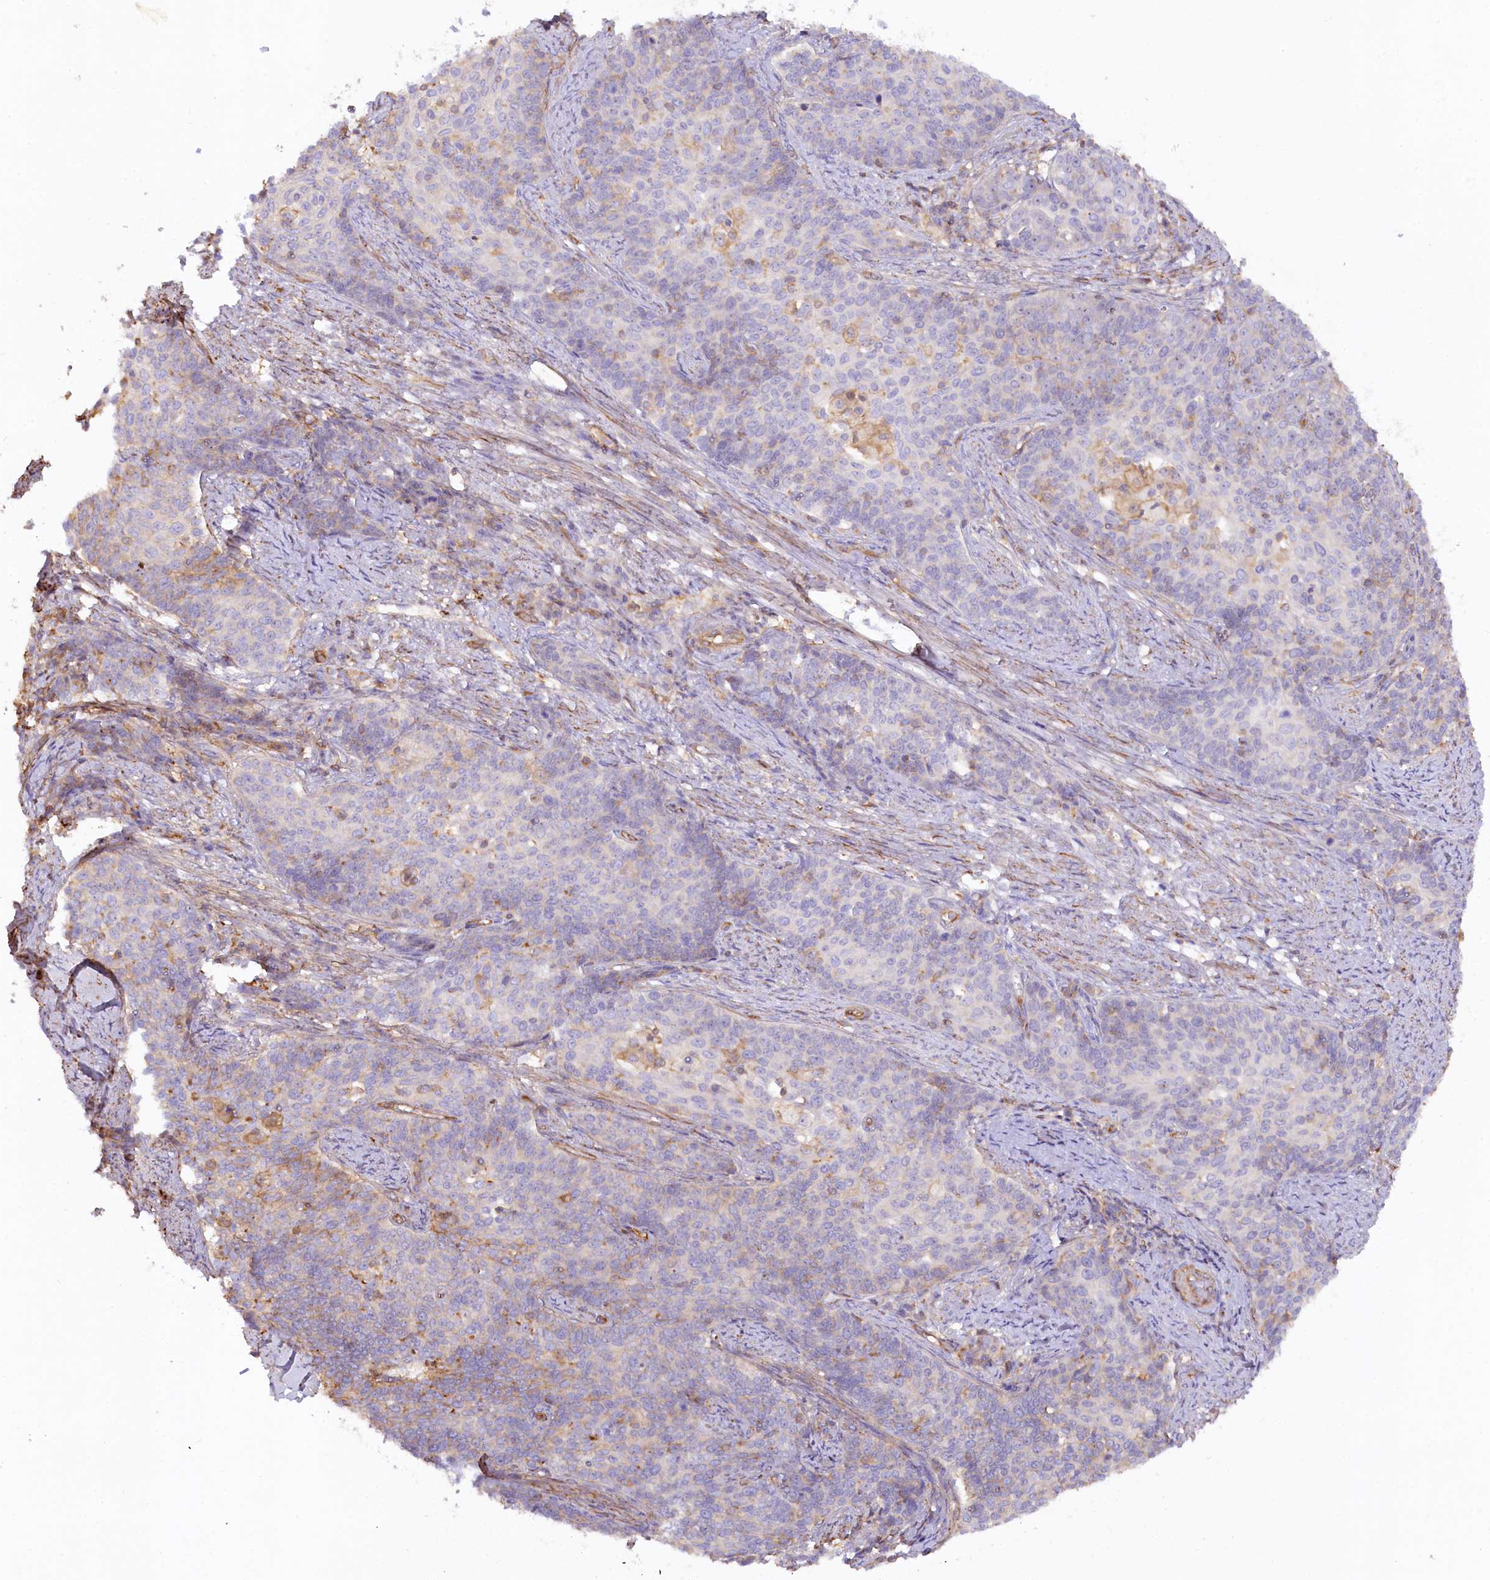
{"staining": {"intensity": "negative", "quantity": "none", "location": "none"}, "tissue": "cervical cancer", "cell_type": "Tumor cells", "image_type": "cancer", "snomed": [{"axis": "morphology", "description": "Squamous cell carcinoma, NOS"}, {"axis": "topography", "description": "Cervix"}], "caption": "Immunohistochemistry (IHC) of squamous cell carcinoma (cervical) demonstrates no staining in tumor cells.", "gene": "WDR36", "patient": {"sex": "female", "age": 39}}